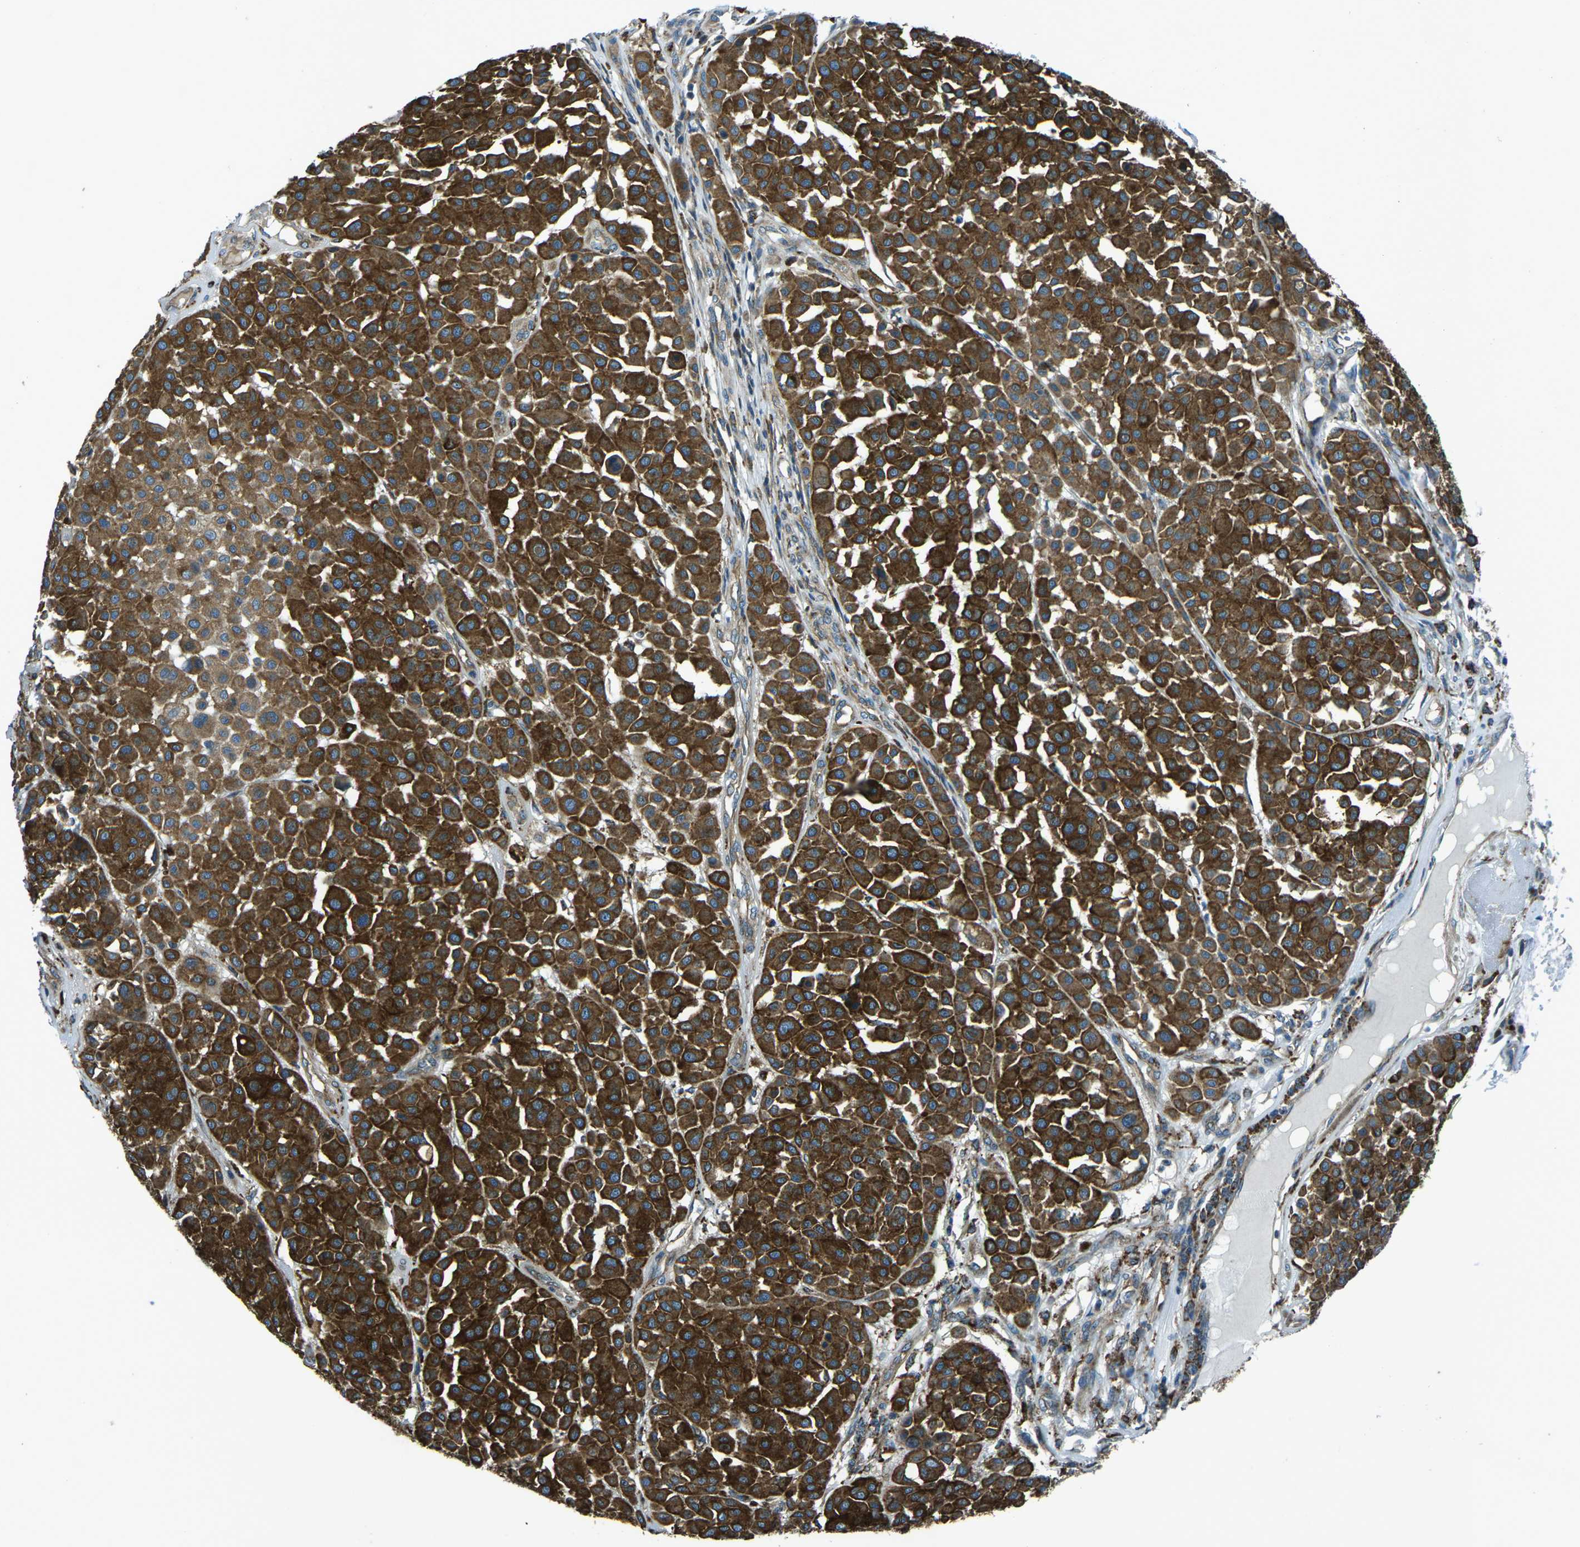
{"staining": {"intensity": "strong", "quantity": "25%-75%", "location": "cytoplasmic/membranous"}, "tissue": "melanoma", "cell_type": "Tumor cells", "image_type": "cancer", "snomed": [{"axis": "morphology", "description": "Malignant melanoma, Metastatic site"}, {"axis": "topography", "description": "Soft tissue"}], "caption": "Strong cytoplasmic/membranous expression for a protein is seen in approximately 25%-75% of tumor cells of malignant melanoma (metastatic site) using immunohistochemistry.", "gene": "CDK17", "patient": {"sex": "male", "age": 41}}